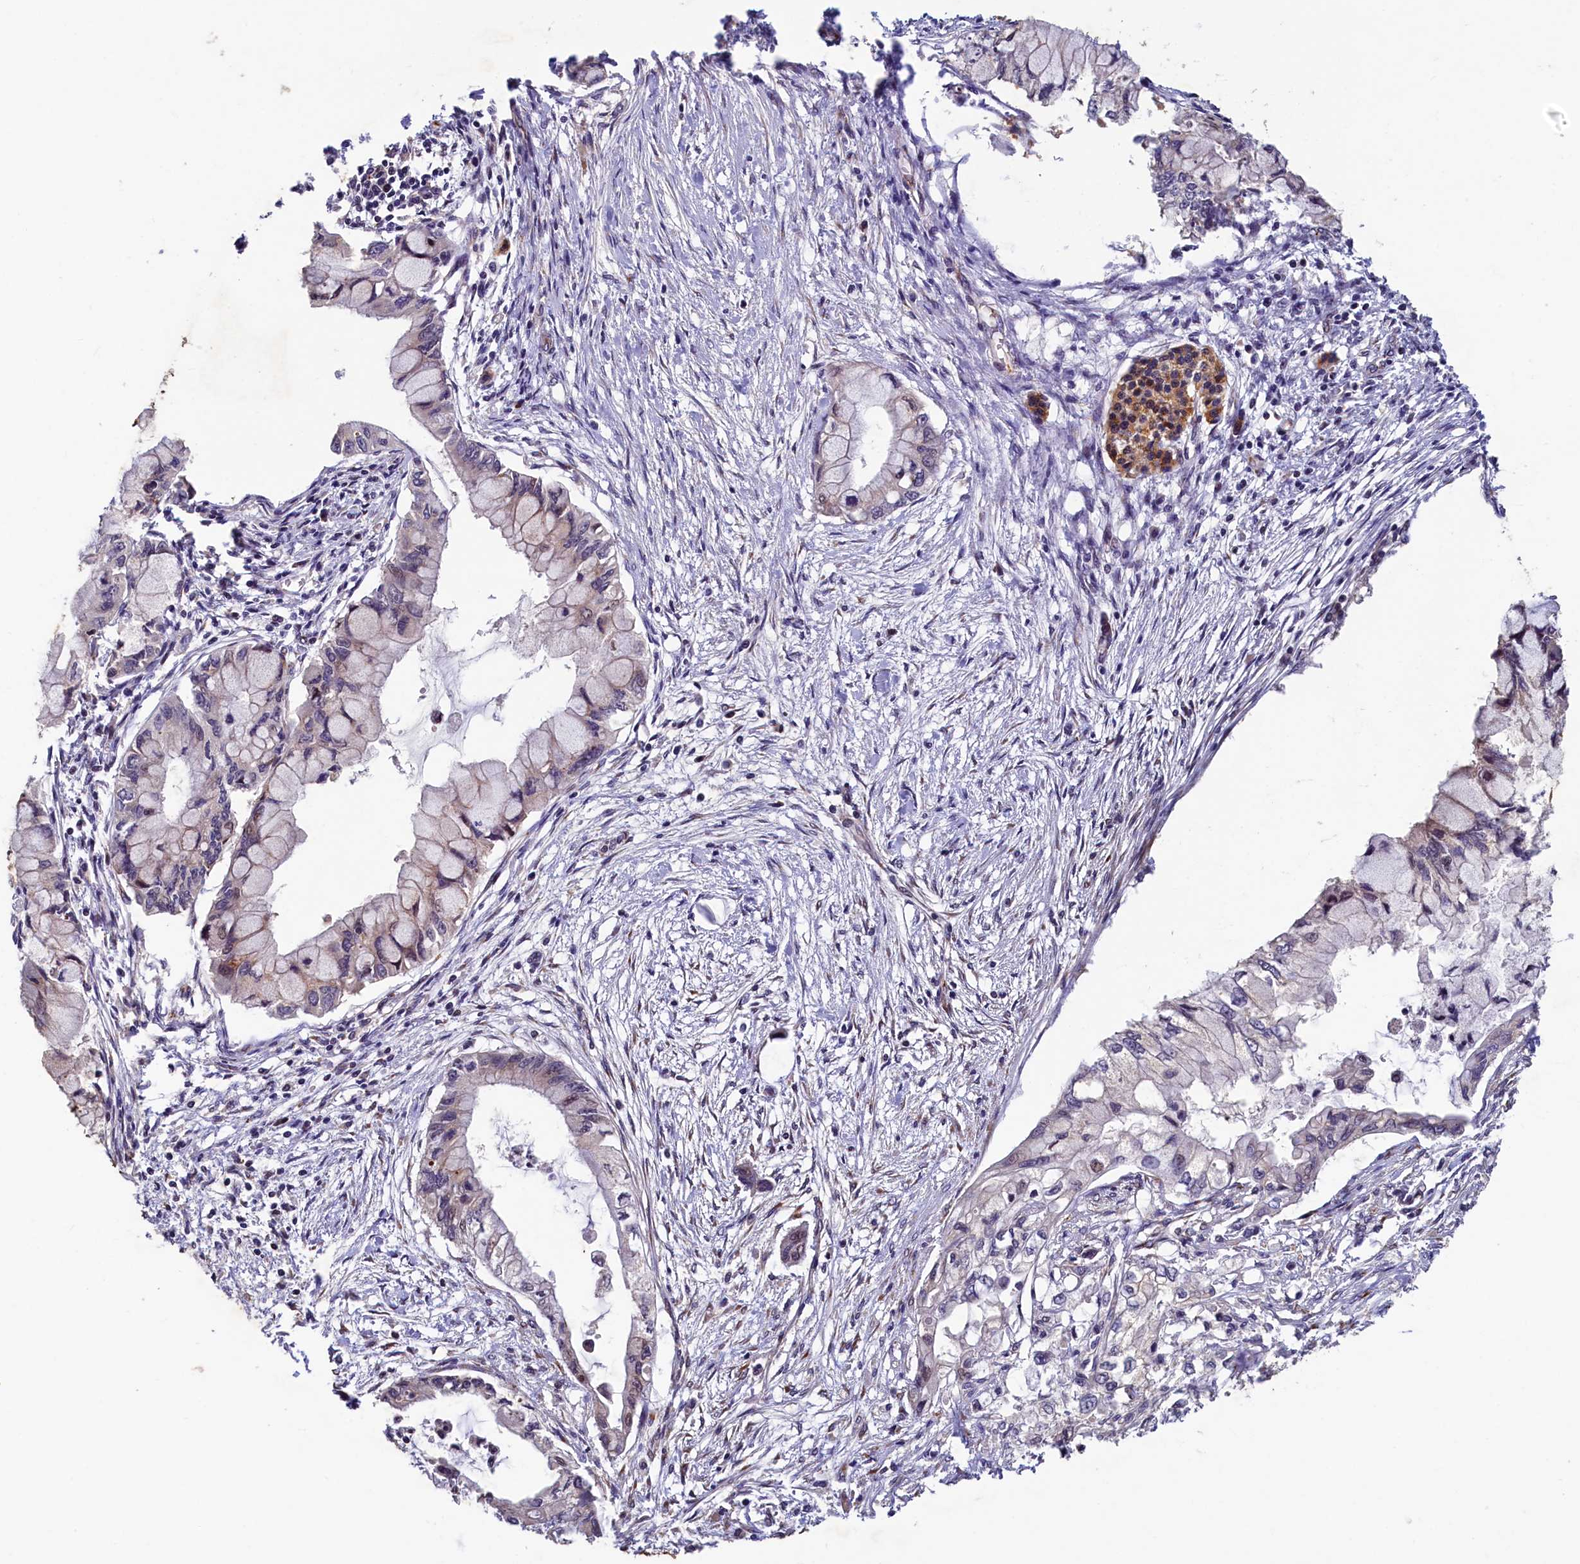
{"staining": {"intensity": "weak", "quantity": "<25%", "location": "cytoplasmic/membranous"}, "tissue": "pancreatic cancer", "cell_type": "Tumor cells", "image_type": "cancer", "snomed": [{"axis": "morphology", "description": "Adenocarcinoma, NOS"}, {"axis": "topography", "description": "Pancreas"}], "caption": "The micrograph demonstrates no significant positivity in tumor cells of pancreatic cancer. (DAB IHC visualized using brightfield microscopy, high magnification).", "gene": "TMEM181", "patient": {"sex": "male", "age": 48}}